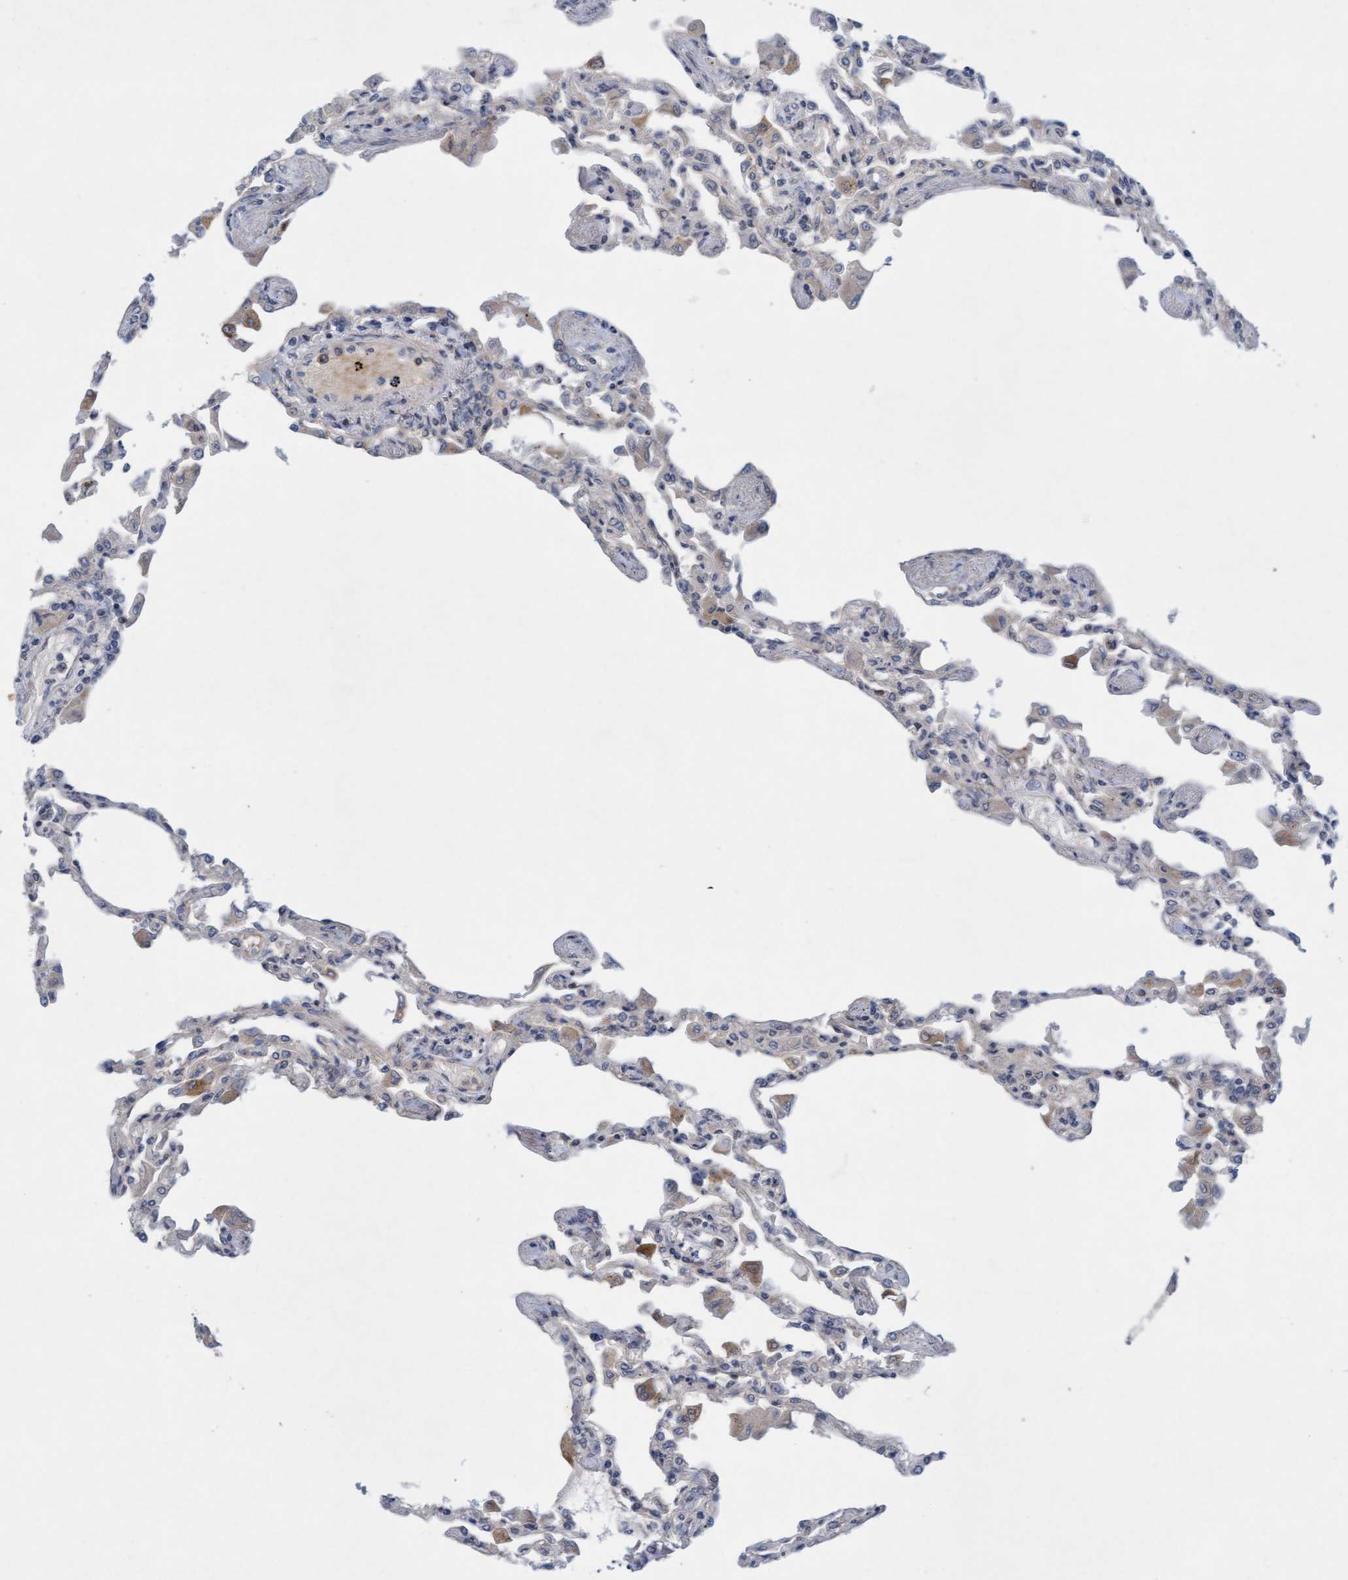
{"staining": {"intensity": "weak", "quantity": "<25%", "location": "cytoplasmic/membranous"}, "tissue": "lung", "cell_type": "Alveolar cells", "image_type": "normal", "snomed": [{"axis": "morphology", "description": "Normal tissue, NOS"}, {"axis": "topography", "description": "Bronchus"}, {"axis": "topography", "description": "Lung"}], "caption": "Lung was stained to show a protein in brown. There is no significant expression in alveolar cells.", "gene": "DDHD2", "patient": {"sex": "female", "age": 49}}